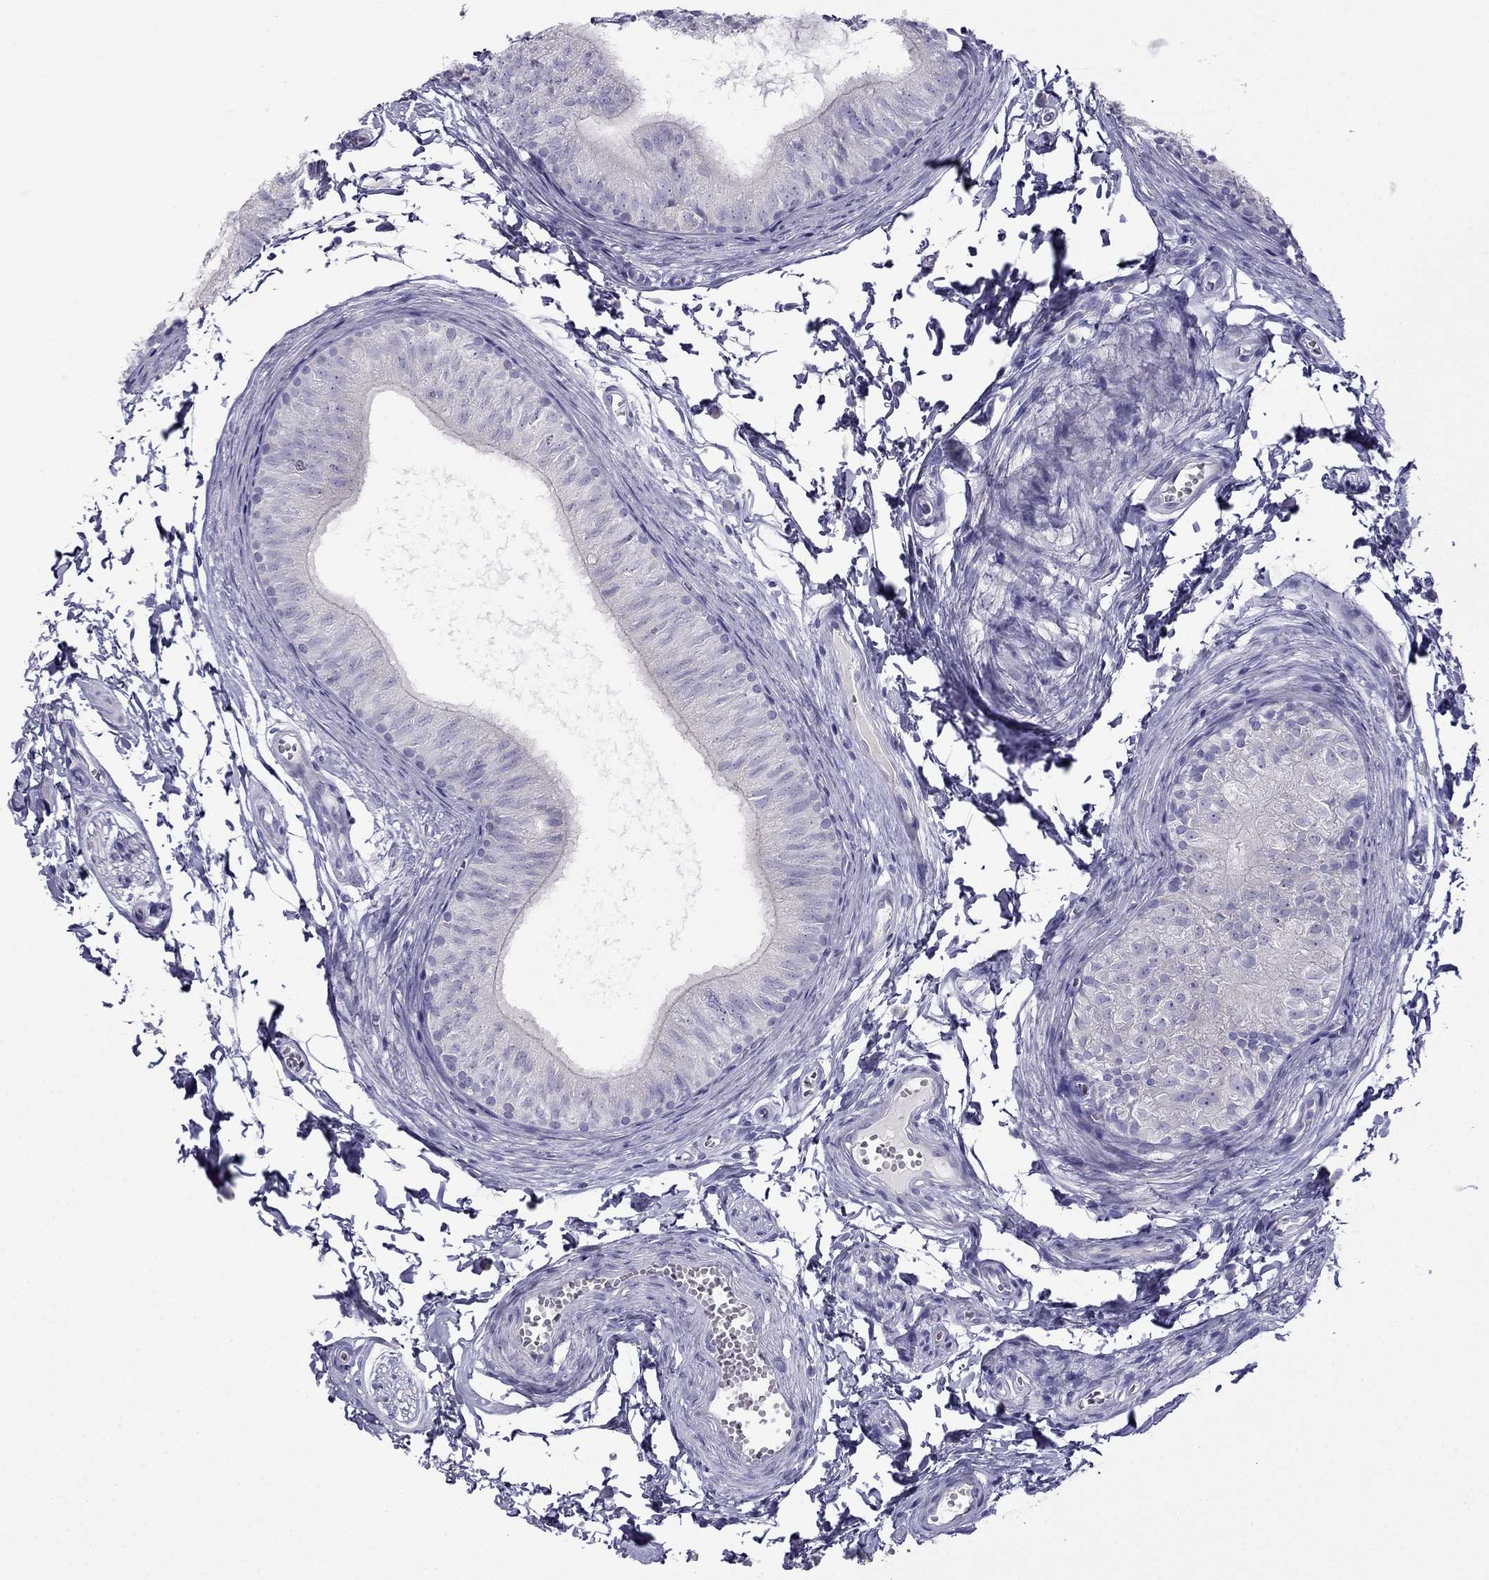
{"staining": {"intensity": "negative", "quantity": "none", "location": "none"}, "tissue": "epididymis", "cell_type": "Glandular cells", "image_type": "normal", "snomed": [{"axis": "morphology", "description": "Normal tissue, NOS"}, {"axis": "topography", "description": "Epididymis"}], "caption": "IHC image of unremarkable epididymis: epididymis stained with DAB (3,3'-diaminobenzidine) exhibits no significant protein positivity in glandular cells.", "gene": "ERC2", "patient": {"sex": "male", "age": 22}}